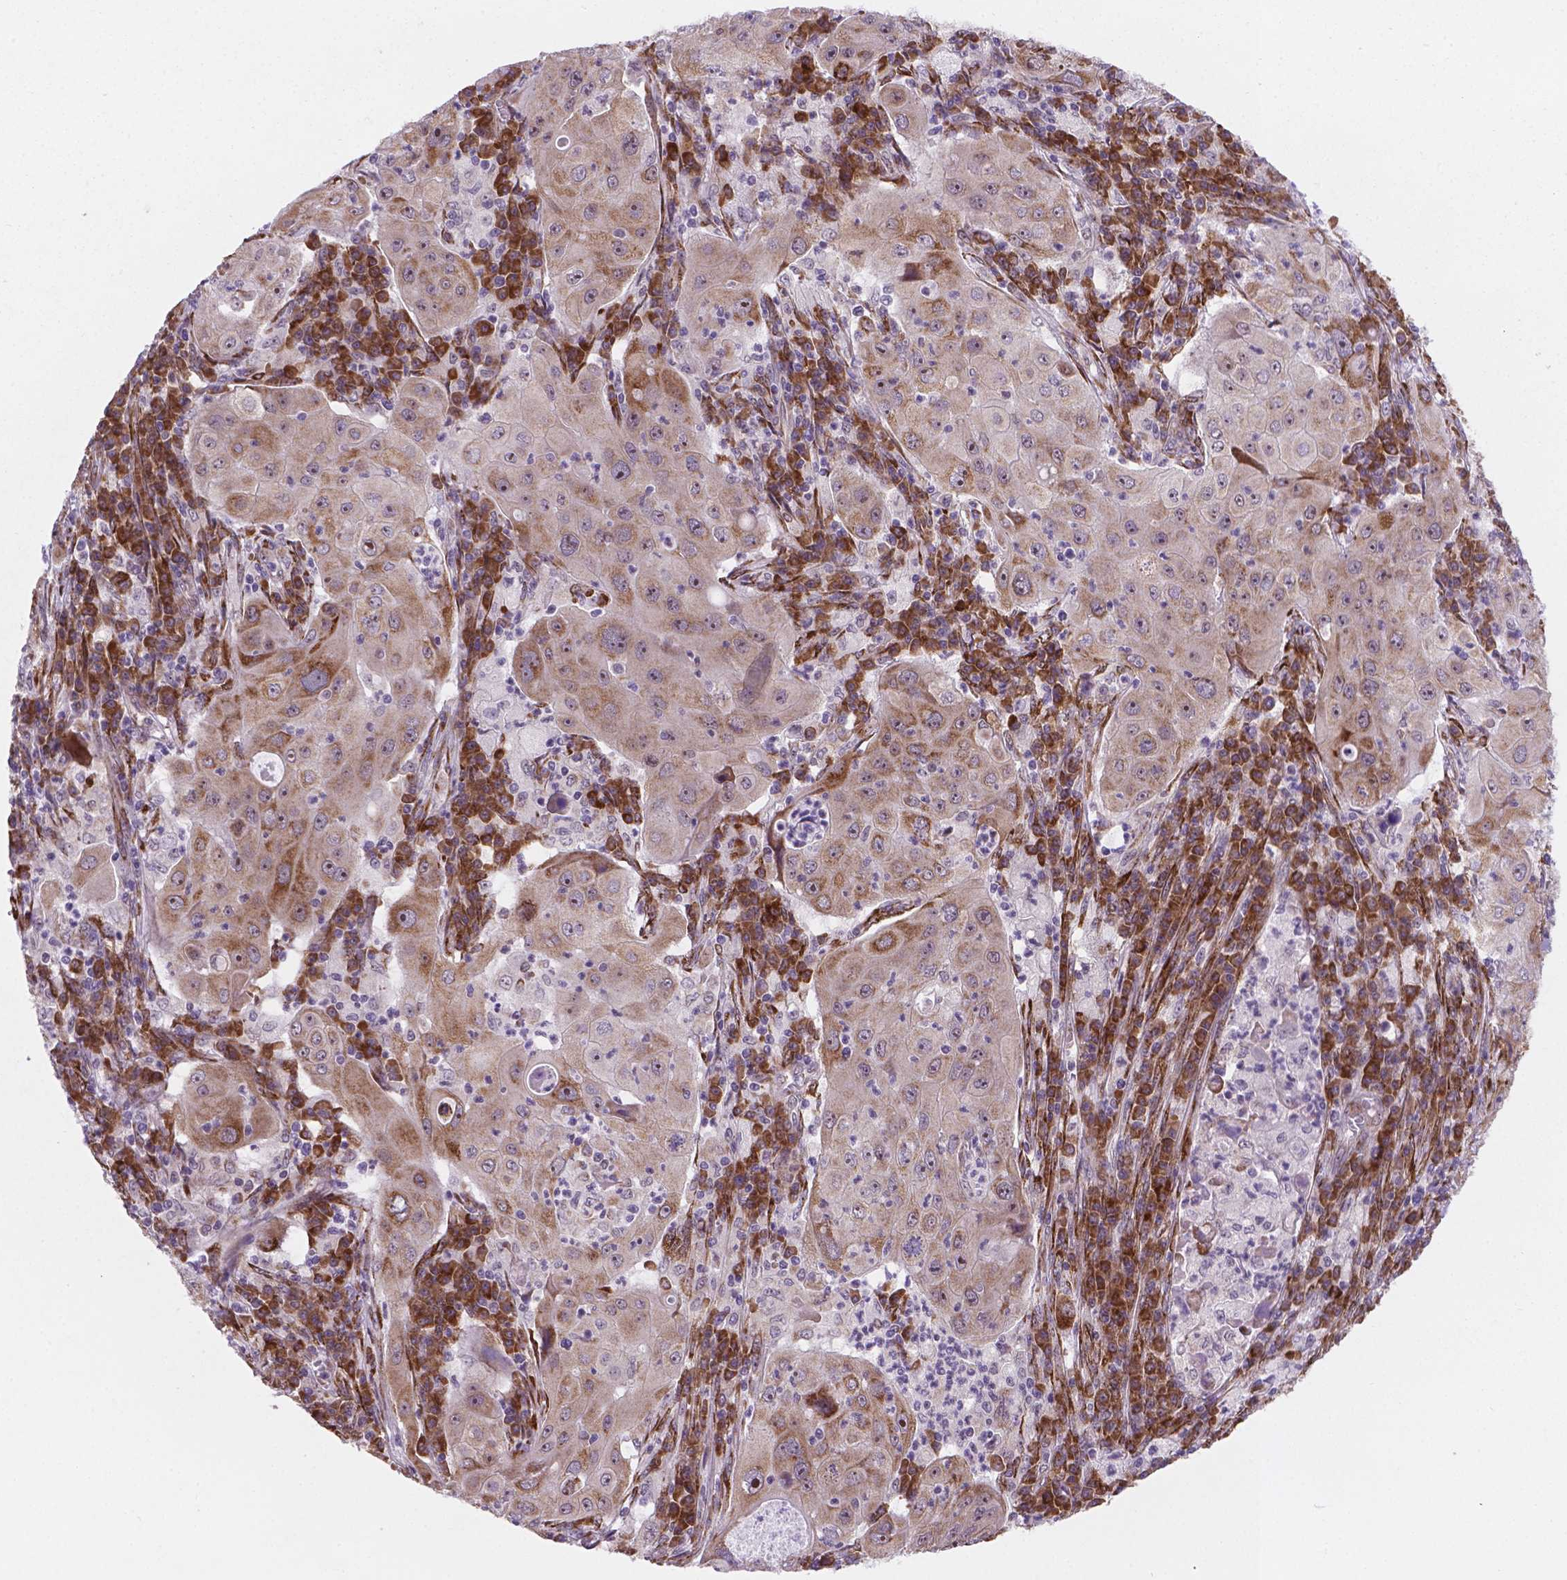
{"staining": {"intensity": "moderate", "quantity": "<25%", "location": "cytoplasmic/membranous"}, "tissue": "lung cancer", "cell_type": "Tumor cells", "image_type": "cancer", "snomed": [{"axis": "morphology", "description": "Squamous cell carcinoma, NOS"}, {"axis": "topography", "description": "Lung"}], "caption": "Human squamous cell carcinoma (lung) stained with a brown dye exhibits moderate cytoplasmic/membranous positive positivity in about <25% of tumor cells.", "gene": "FNIP1", "patient": {"sex": "female", "age": 59}}